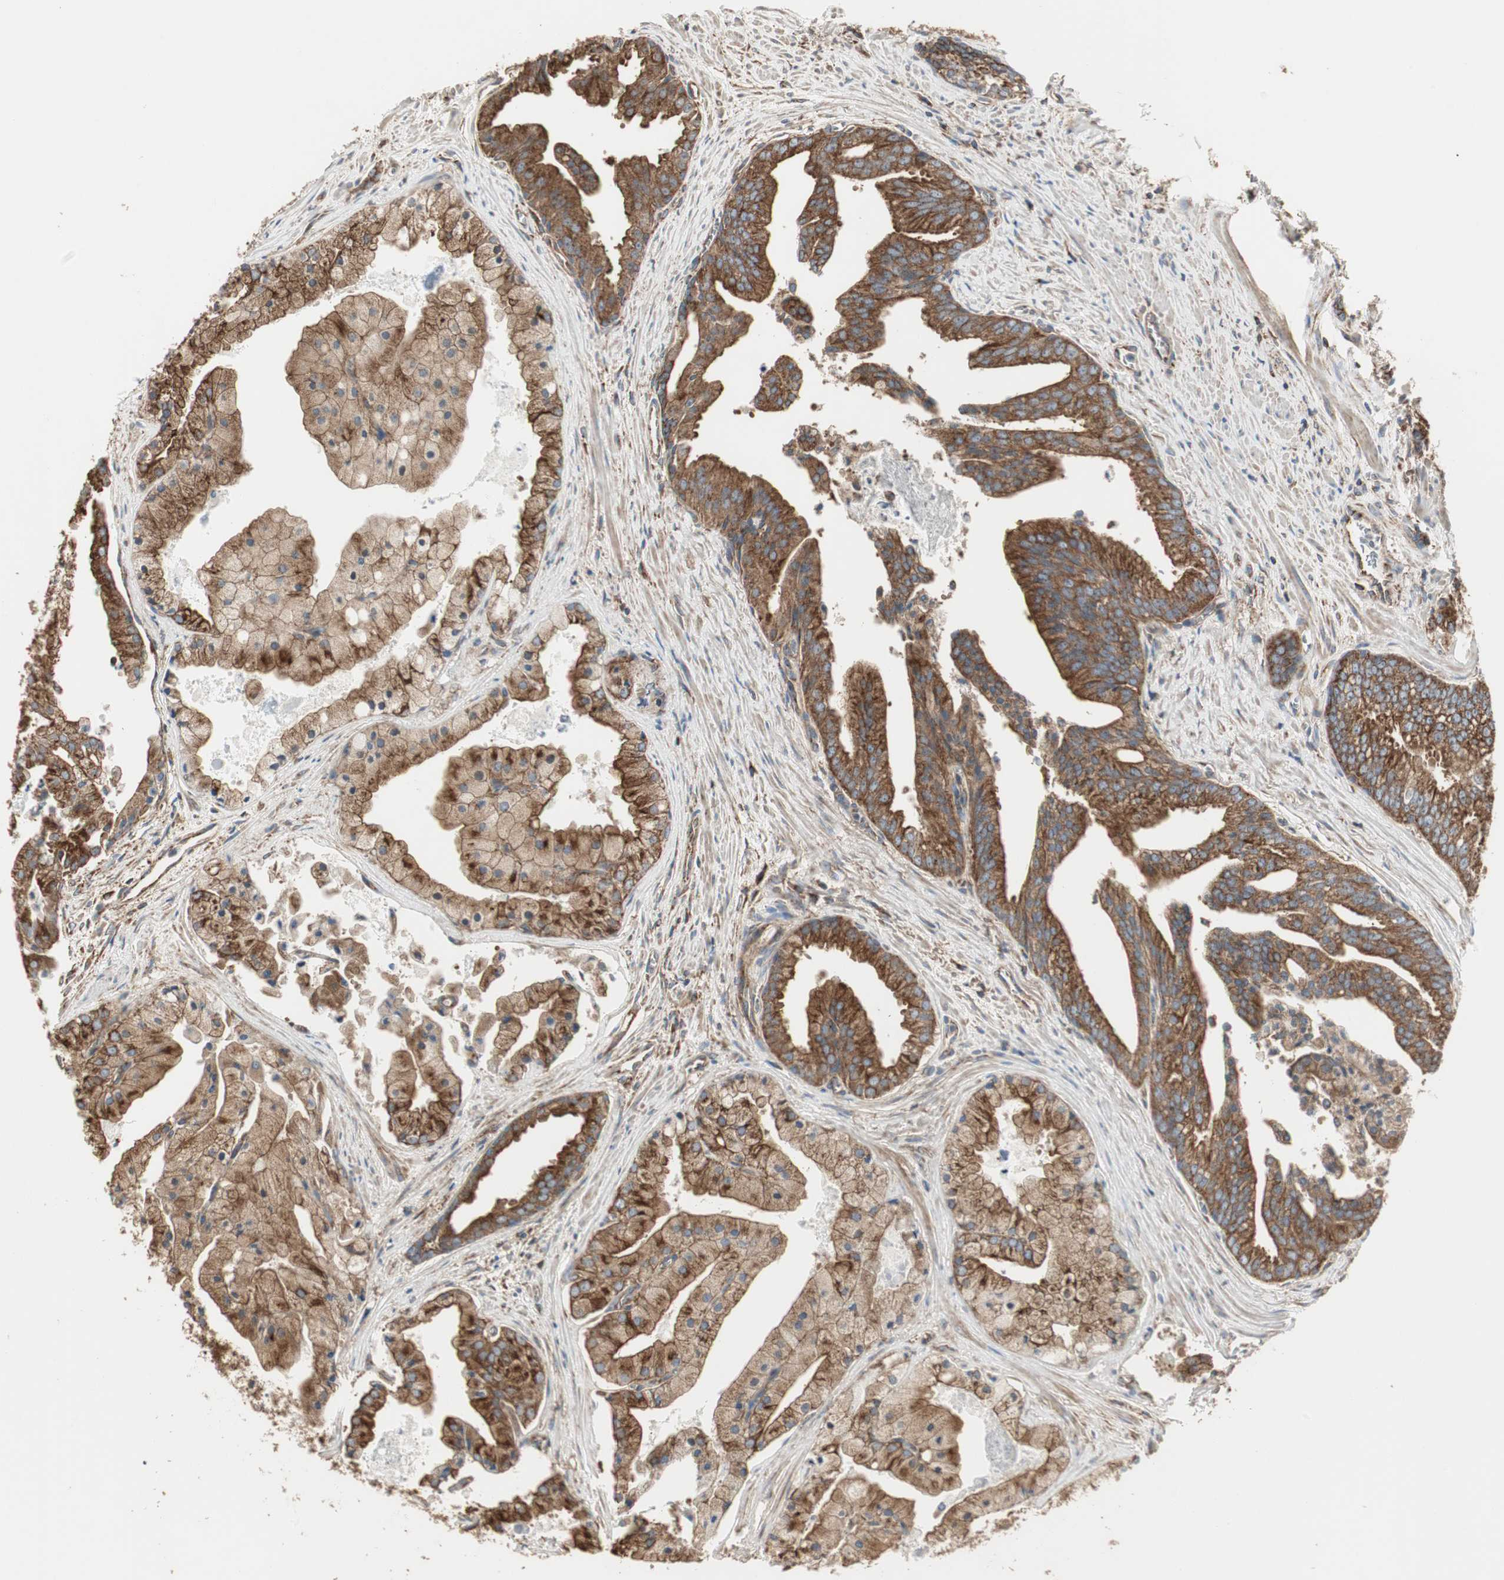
{"staining": {"intensity": "strong", "quantity": ">75%", "location": "cytoplasmic/membranous"}, "tissue": "prostate cancer", "cell_type": "Tumor cells", "image_type": "cancer", "snomed": [{"axis": "morphology", "description": "Adenocarcinoma, High grade"}, {"axis": "topography", "description": "Prostate"}], "caption": "Prostate cancer (adenocarcinoma (high-grade)) stained with IHC reveals strong cytoplasmic/membranous positivity in about >75% of tumor cells.", "gene": "H6PD", "patient": {"sex": "male", "age": 67}}